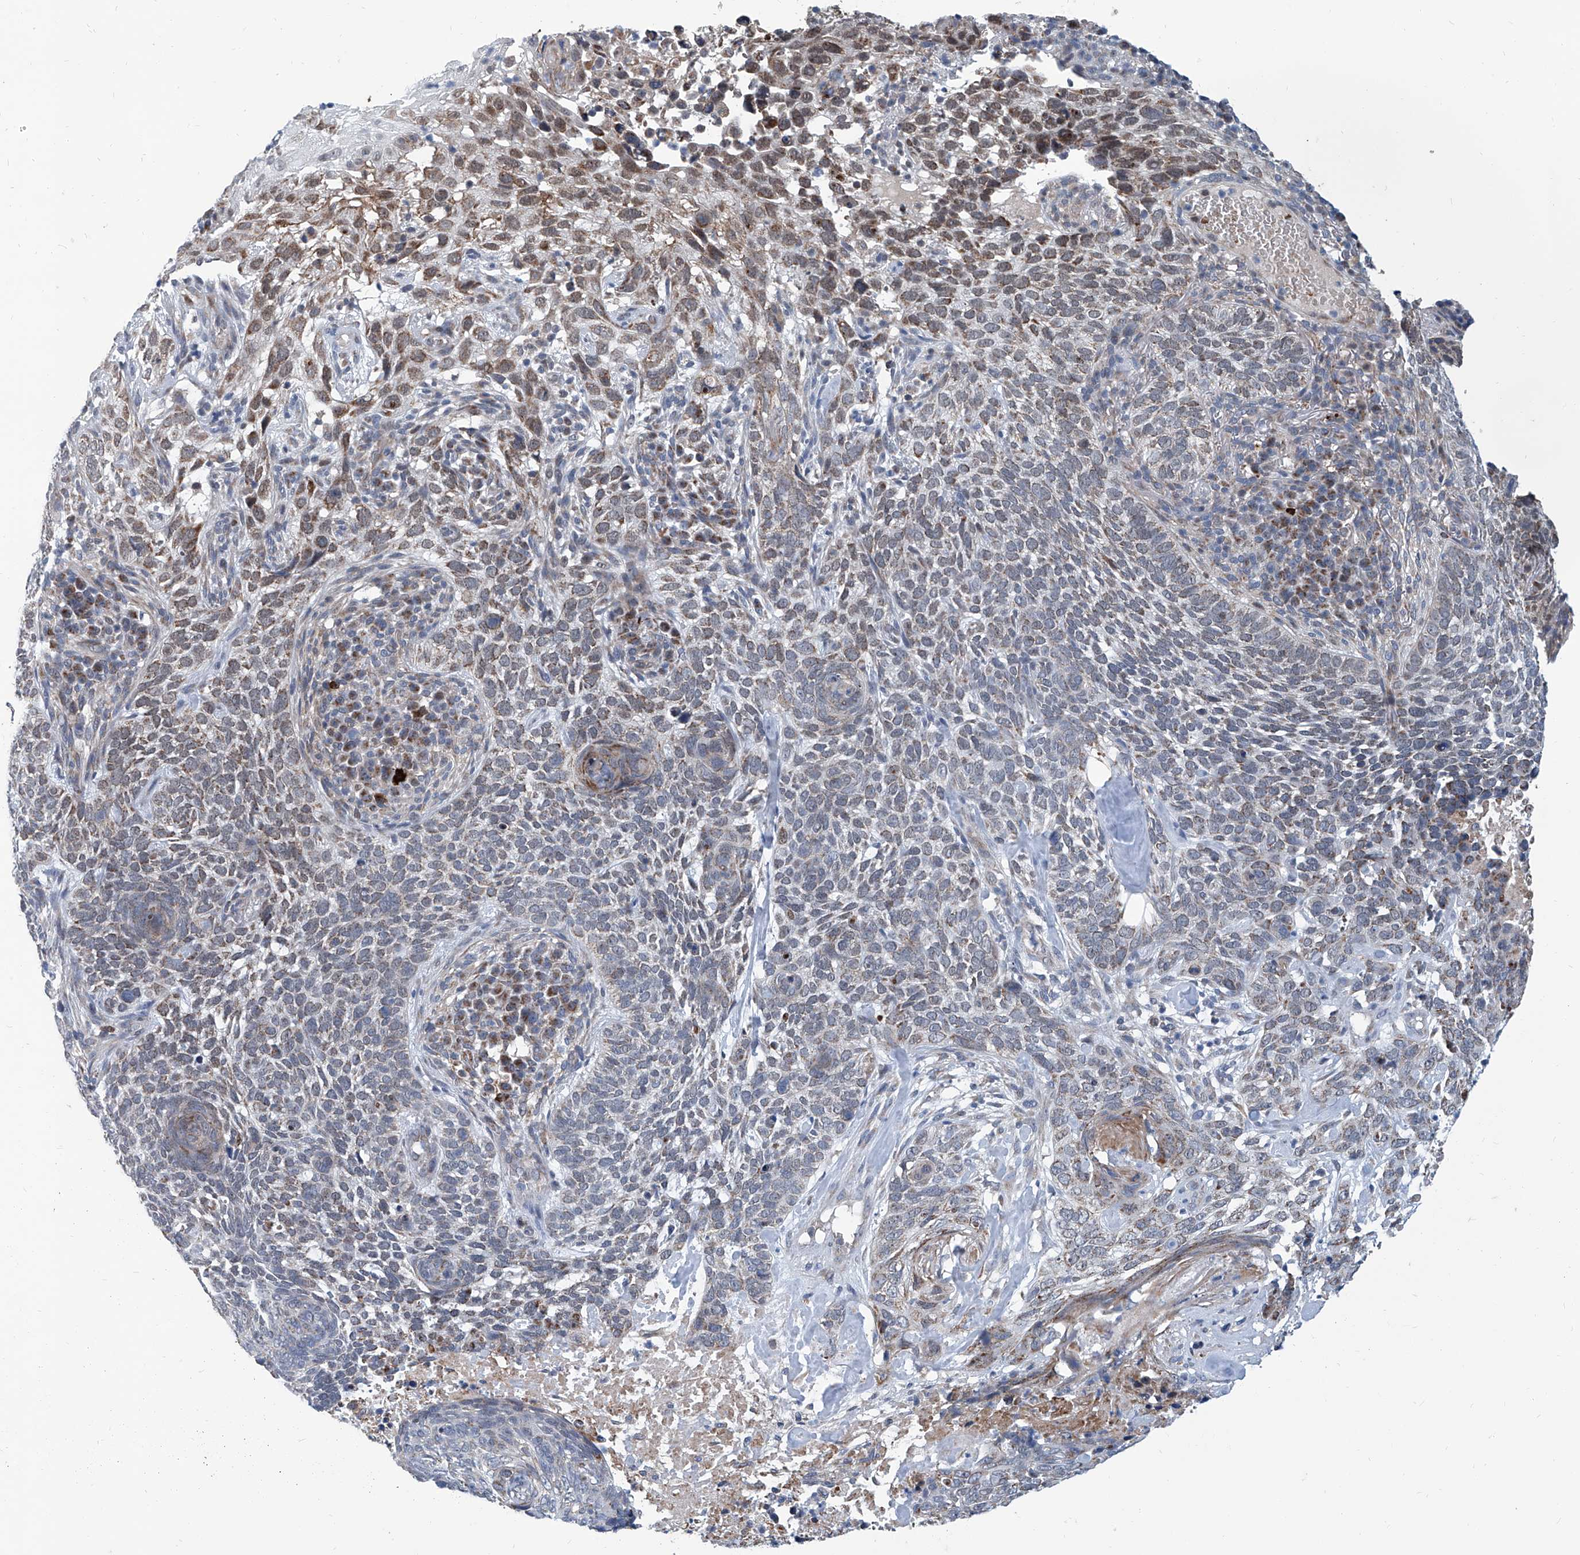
{"staining": {"intensity": "moderate", "quantity": "<25%", "location": "cytoplasmic/membranous"}, "tissue": "skin cancer", "cell_type": "Tumor cells", "image_type": "cancer", "snomed": [{"axis": "morphology", "description": "Basal cell carcinoma"}, {"axis": "topography", "description": "Skin"}], "caption": "High-magnification brightfield microscopy of basal cell carcinoma (skin) stained with DAB (3,3'-diaminobenzidine) (brown) and counterstained with hematoxylin (blue). tumor cells exhibit moderate cytoplasmic/membranous expression is present in about<25% of cells.", "gene": "USP48", "patient": {"sex": "female", "age": 64}}